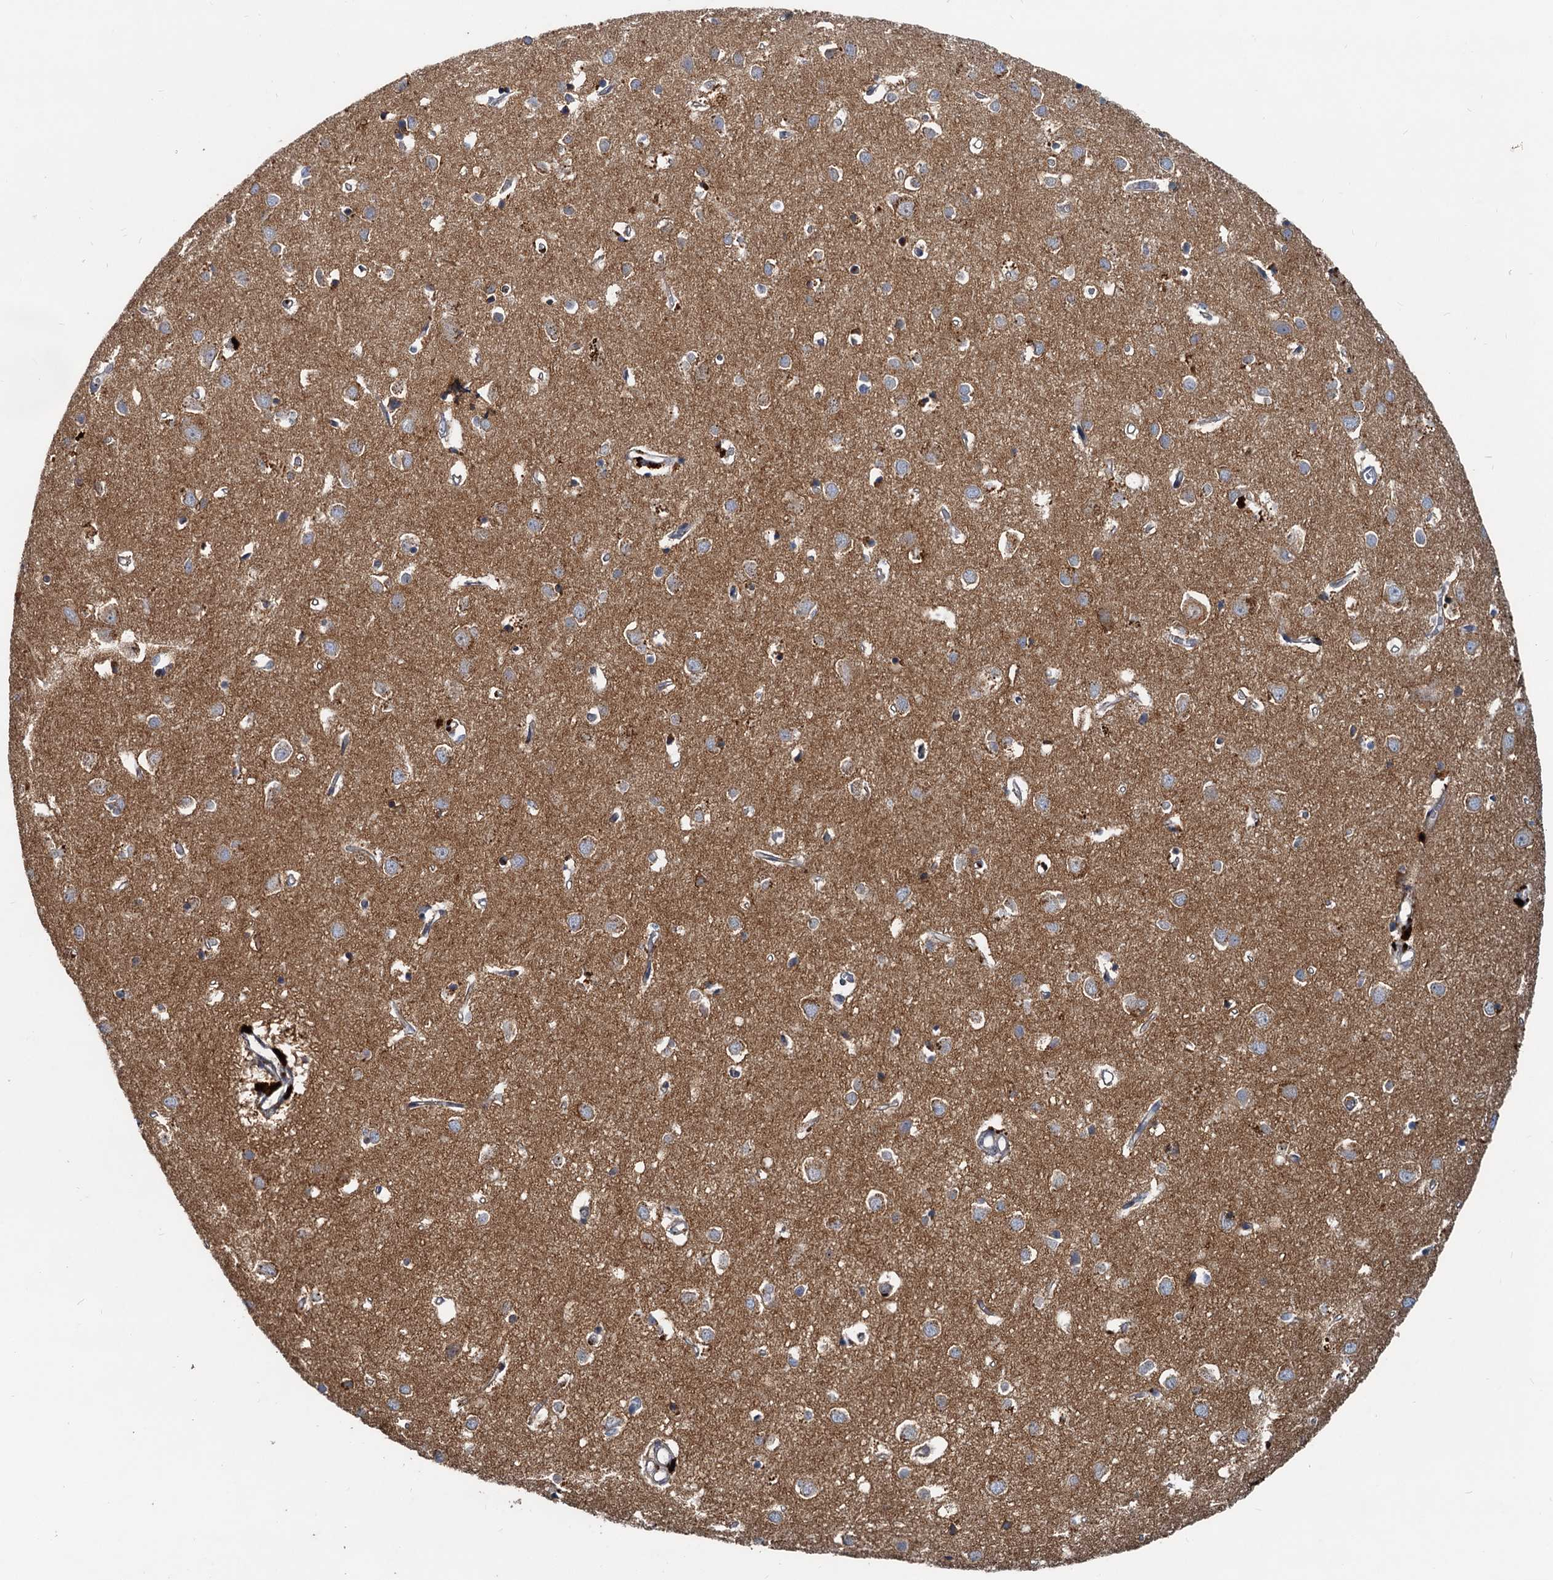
{"staining": {"intensity": "moderate", "quantity": "25%-75%", "location": "cytoplasmic/membranous"}, "tissue": "cerebral cortex", "cell_type": "Endothelial cells", "image_type": "normal", "snomed": [{"axis": "morphology", "description": "Normal tissue, NOS"}, {"axis": "topography", "description": "Cerebral cortex"}], "caption": "A high-resolution photomicrograph shows IHC staining of normal cerebral cortex, which demonstrates moderate cytoplasmic/membranous expression in about 25%-75% of endothelial cells.", "gene": "CEP68", "patient": {"sex": "female", "age": 64}}